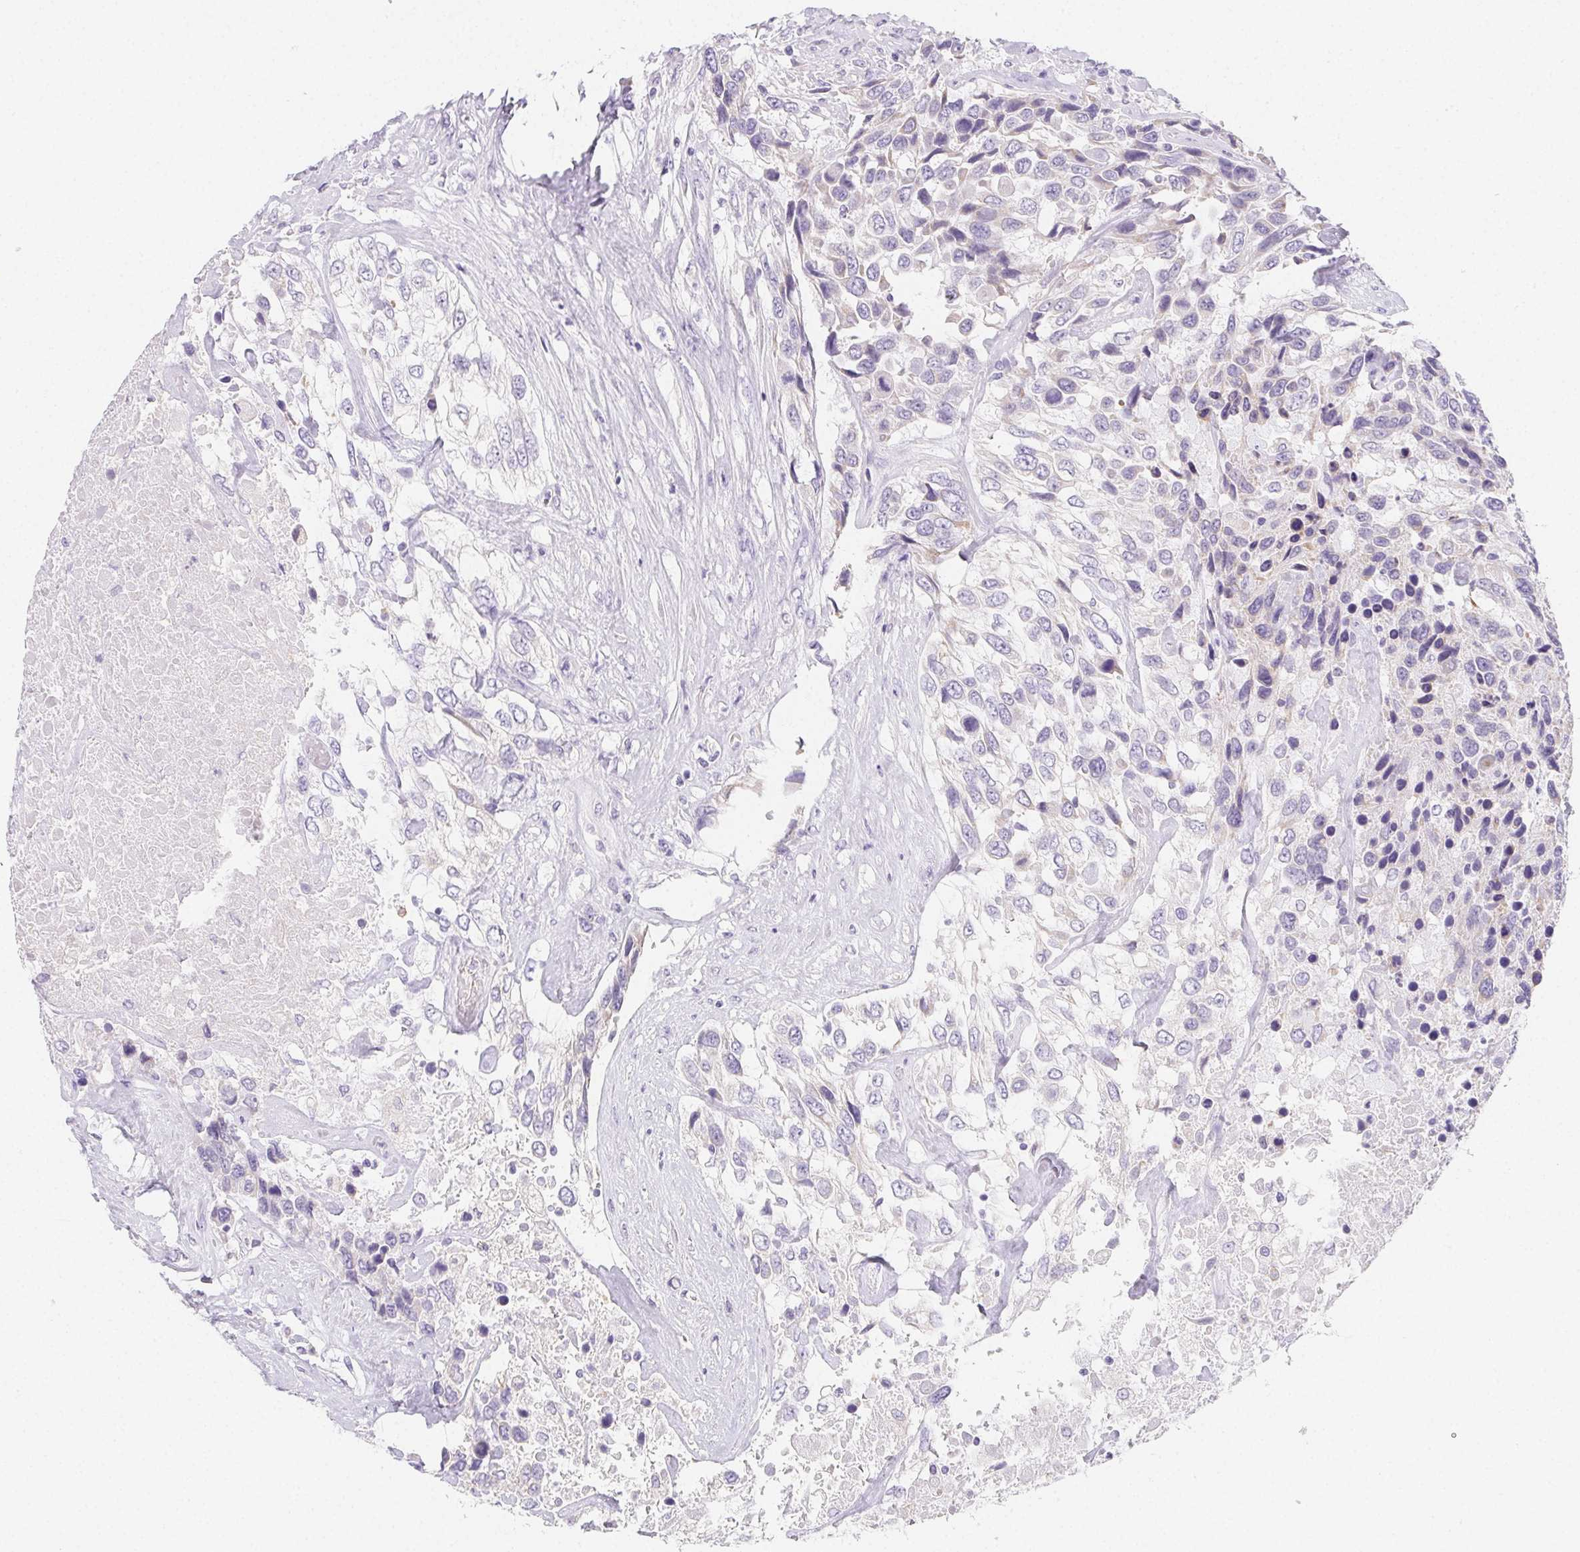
{"staining": {"intensity": "negative", "quantity": "none", "location": "none"}, "tissue": "urothelial cancer", "cell_type": "Tumor cells", "image_type": "cancer", "snomed": [{"axis": "morphology", "description": "Urothelial carcinoma, High grade"}, {"axis": "topography", "description": "Urinary bladder"}], "caption": "Image shows no significant protein staining in tumor cells of high-grade urothelial carcinoma.", "gene": "HRC", "patient": {"sex": "female", "age": 70}}